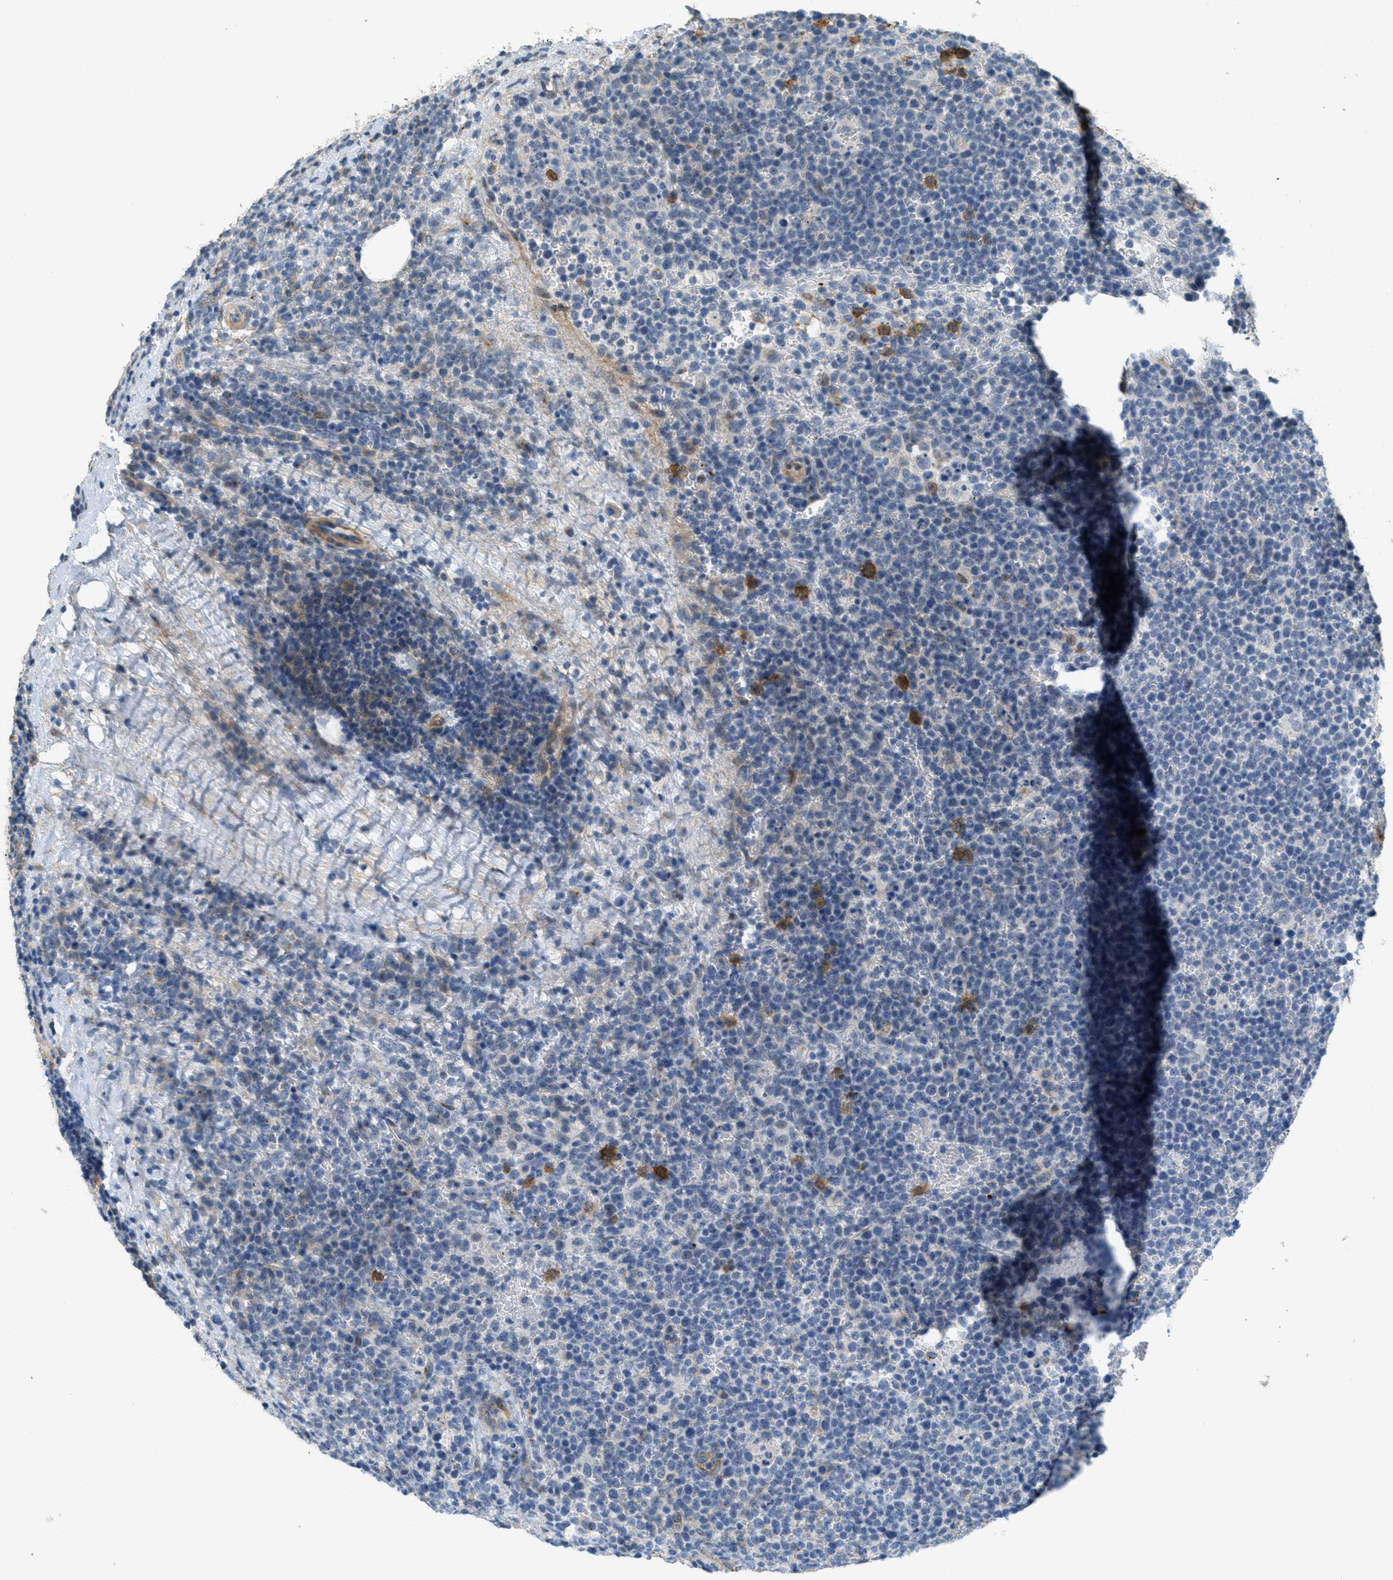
{"staining": {"intensity": "negative", "quantity": "none", "location": "none"}, "tissue": "lymphoma", "cell_type": "Tumor cells", "image_type": "cancer", "snomed": [{"axis": "morphology", "description": "Malignant lymphoma, non-Hodgkin's type, High grade"}, {"axis": "topography", "description": "Lymph node"}], "caption": "This is an immunohistochemistry image of lymphoma. There is no staining in tumor cells.", "gene": "ADCY5", "patient": {"sex": "male", "age": 61}}